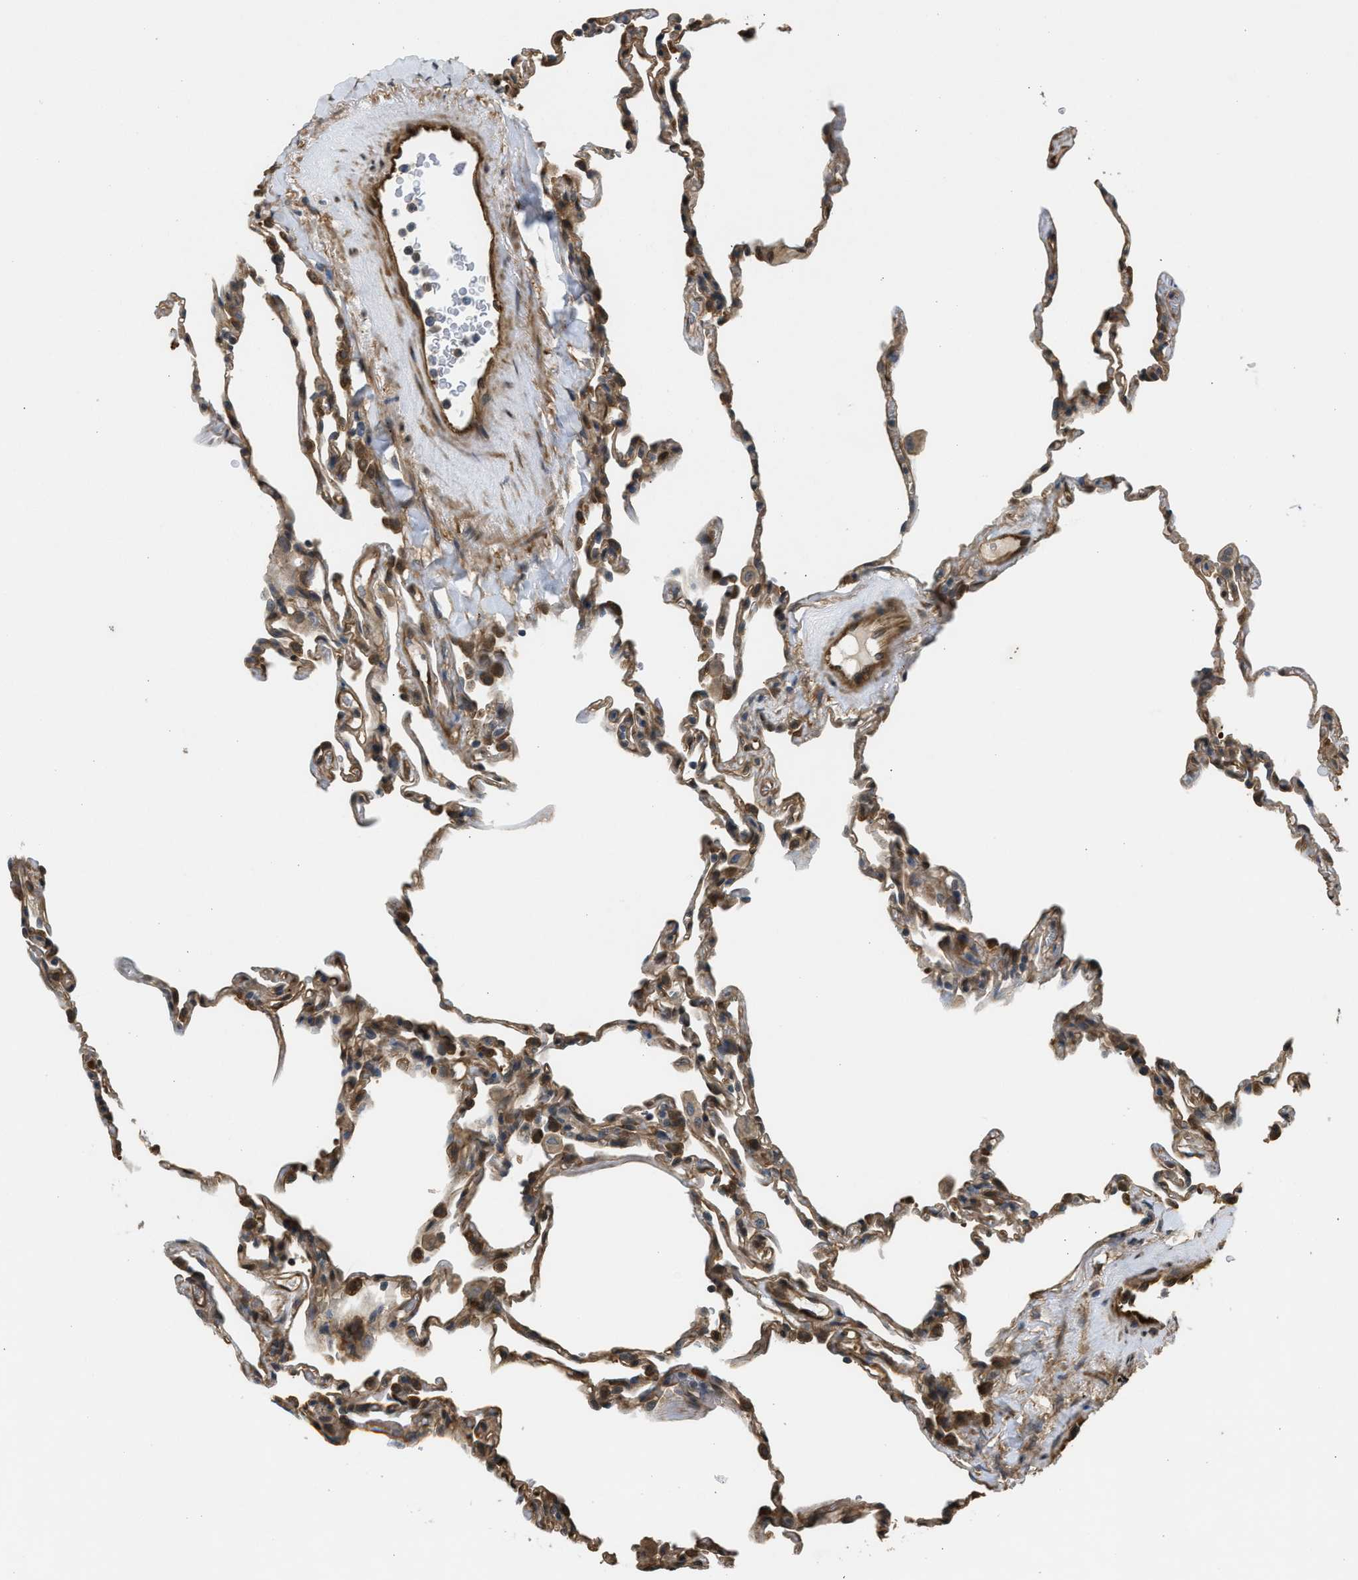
{"staining": {"intensity": "moderate", "quantity": ">75%", "location": "cytoplasmic/membranous"}, "tissue": "lung", "cell_type": "Alveolar cells", "image_type": "normal", "snomed": [{"axis": "morphology", "description": "Normal tissue, NOS"}, {"axis": "topography", "description": "Lung"}], "caption": "DAB immunohistochemical staining of benign human lung shows moderate cytoplasmic/membranous protein positivity in about >75% of alveolar cells.", "gene": "BAG3", "patient": {"sex": "male", "age": 59}}